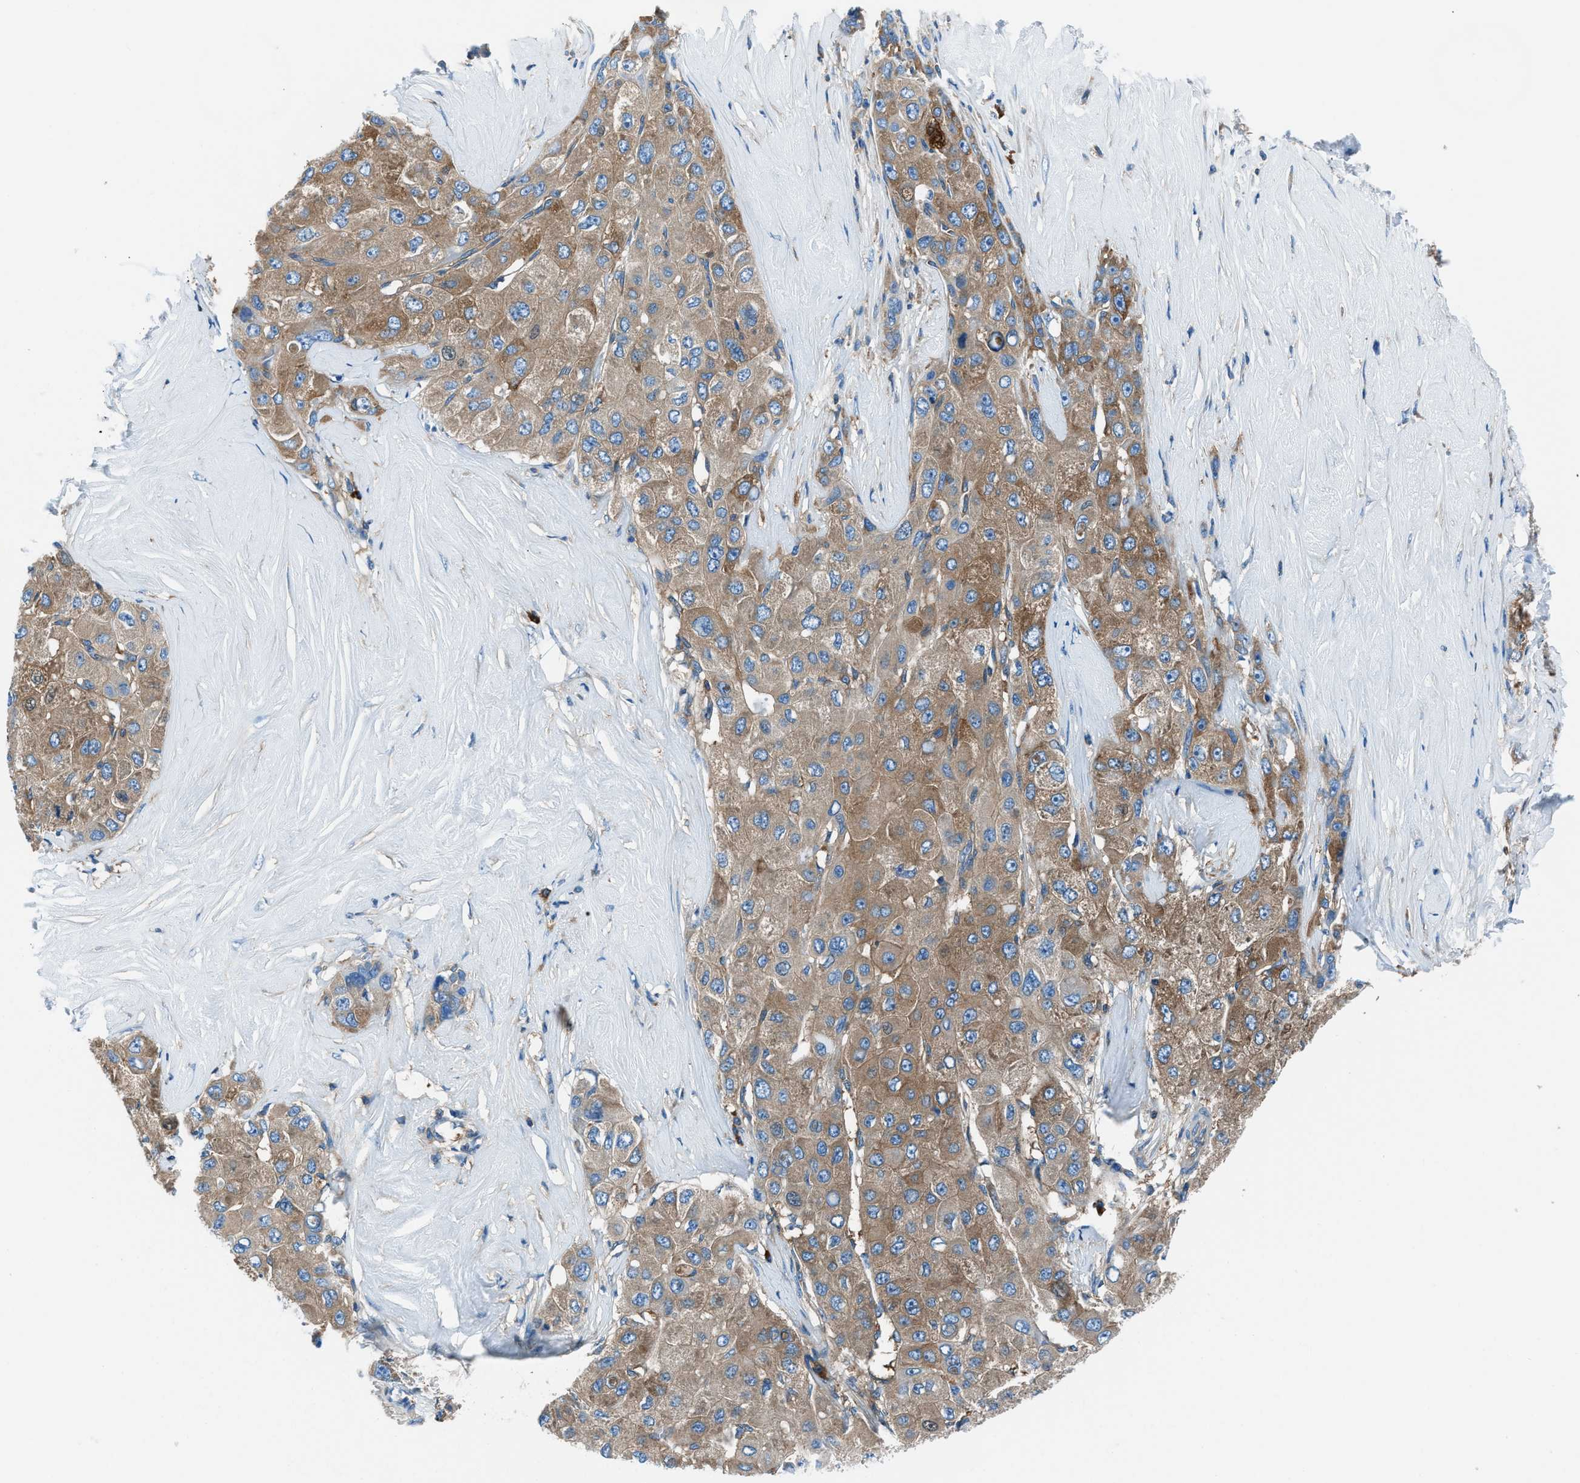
{"staining": {"intensity": "moderate", "quantity": ">75%", "location": "cytoplasmic/membranous"}, "tissue": "liver cancer", "cell_type": "Tumor cells", "image_type": "cancer", "snomed": [{"axis": "morphology", "description": "Carcinoma, Hepatocellular, NOS"}, {"axis": "topography", "description": "Liver"}], "caption": "There is medium levels of moderate cytoplasmic/membranous positivity in tumor cells of hepatocellular carcinoma (liver), as demonstrated by immunohistochemical staining (brown color).", "gene": "SARS1", "patient": {"sex": "male", "age": 80}}